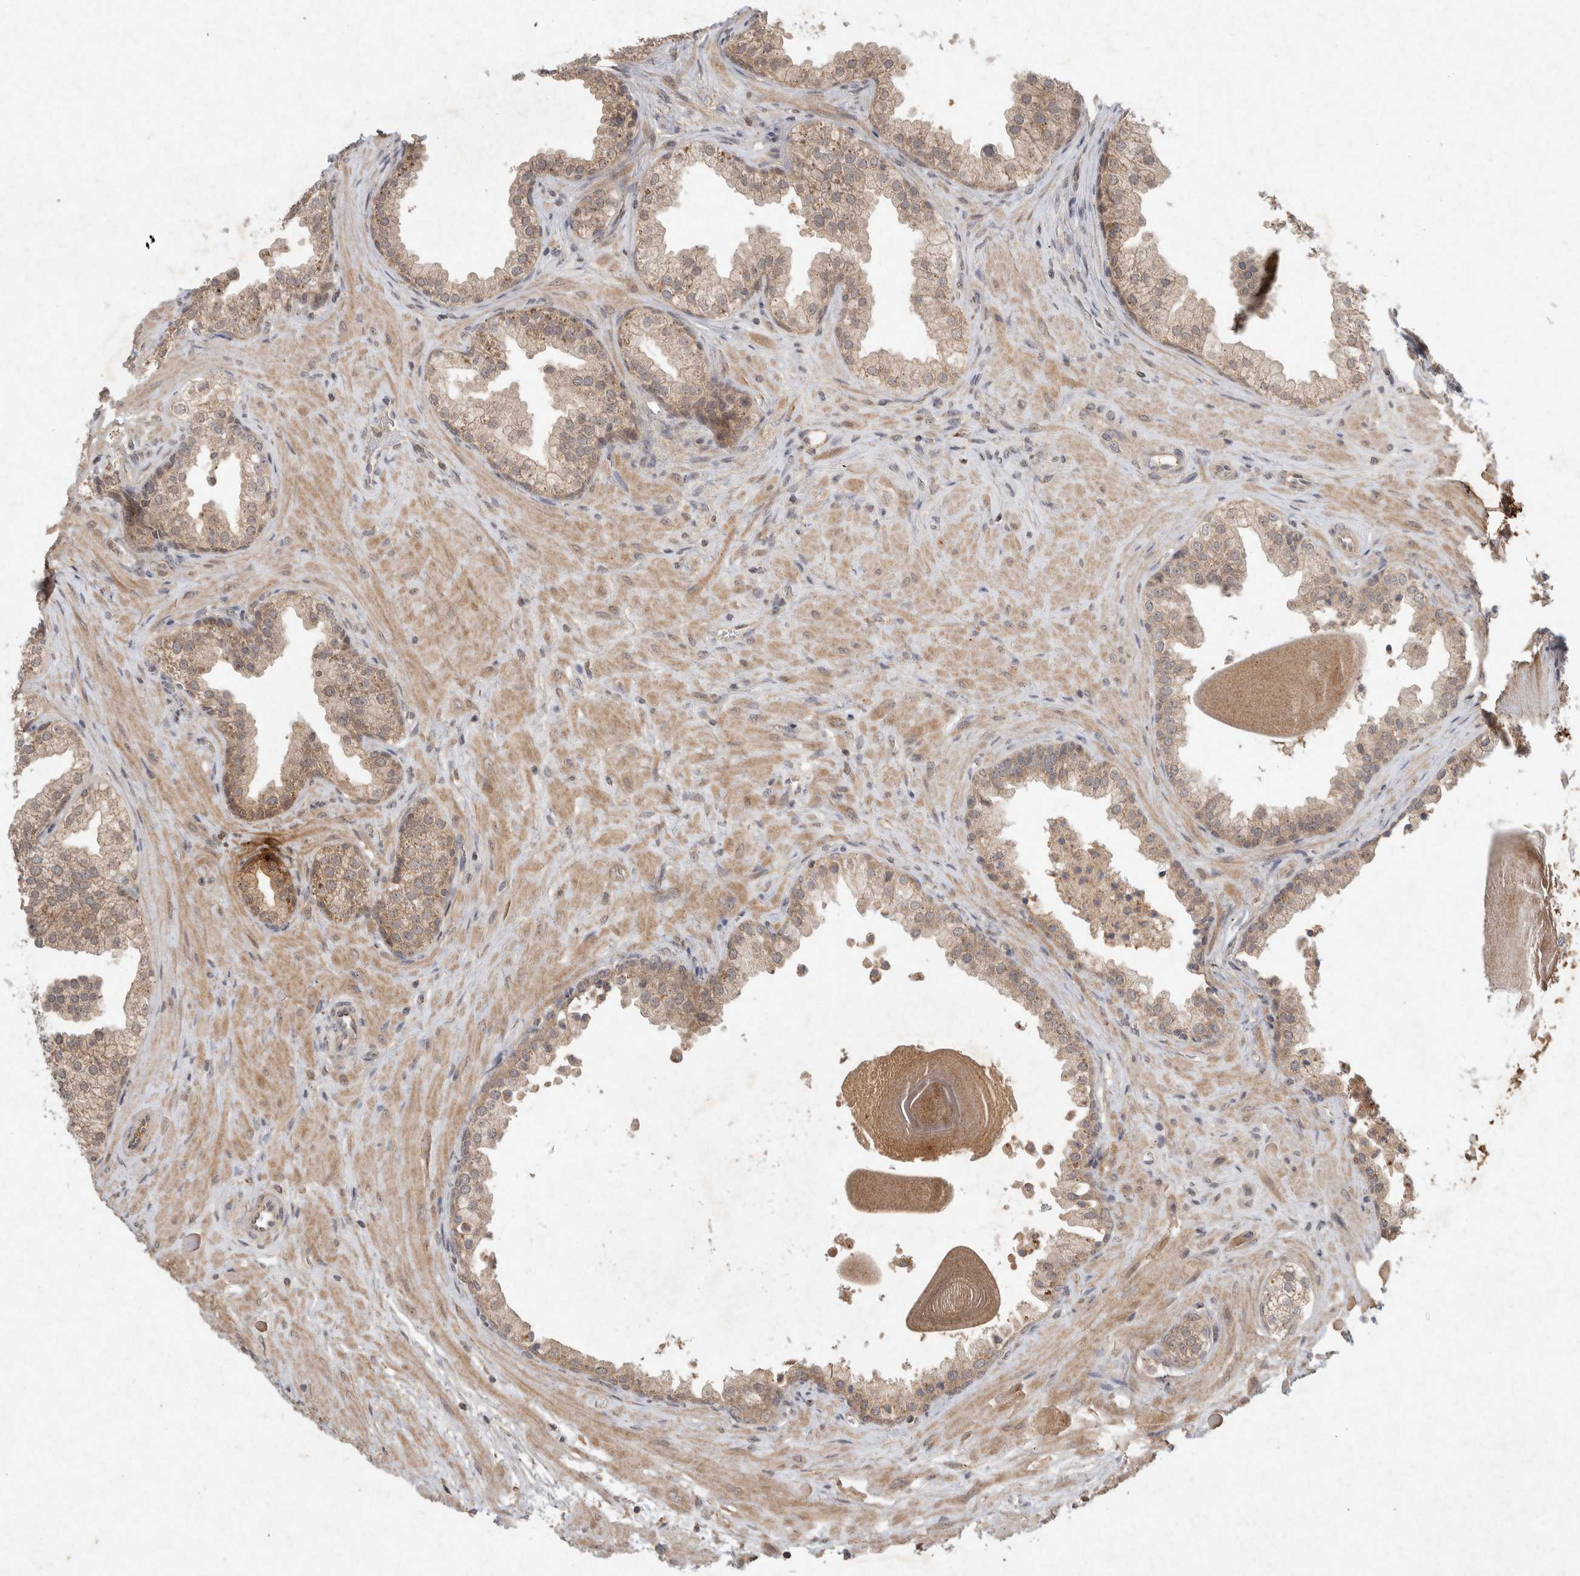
{"staining": {"intensity": "moderate", "quantity": "<25%", "location": "cytoplasmic/membranous"}, "tissue": "prostate", "cell_type": "Glandular cells", "image_type": "normal", "snomed": [{"axis": "morphology", "description": "Normal tissue, NOS"}, {"axis": "topography", "description": "Prostate"}], "caption": "A low amount of moderate cytoplasmic/membranous positivity is seen in about <25% of glandular cells in unremarkable prostate.", "gene": "LOXL2", "patient": {"sex": "male", "age": 48}}